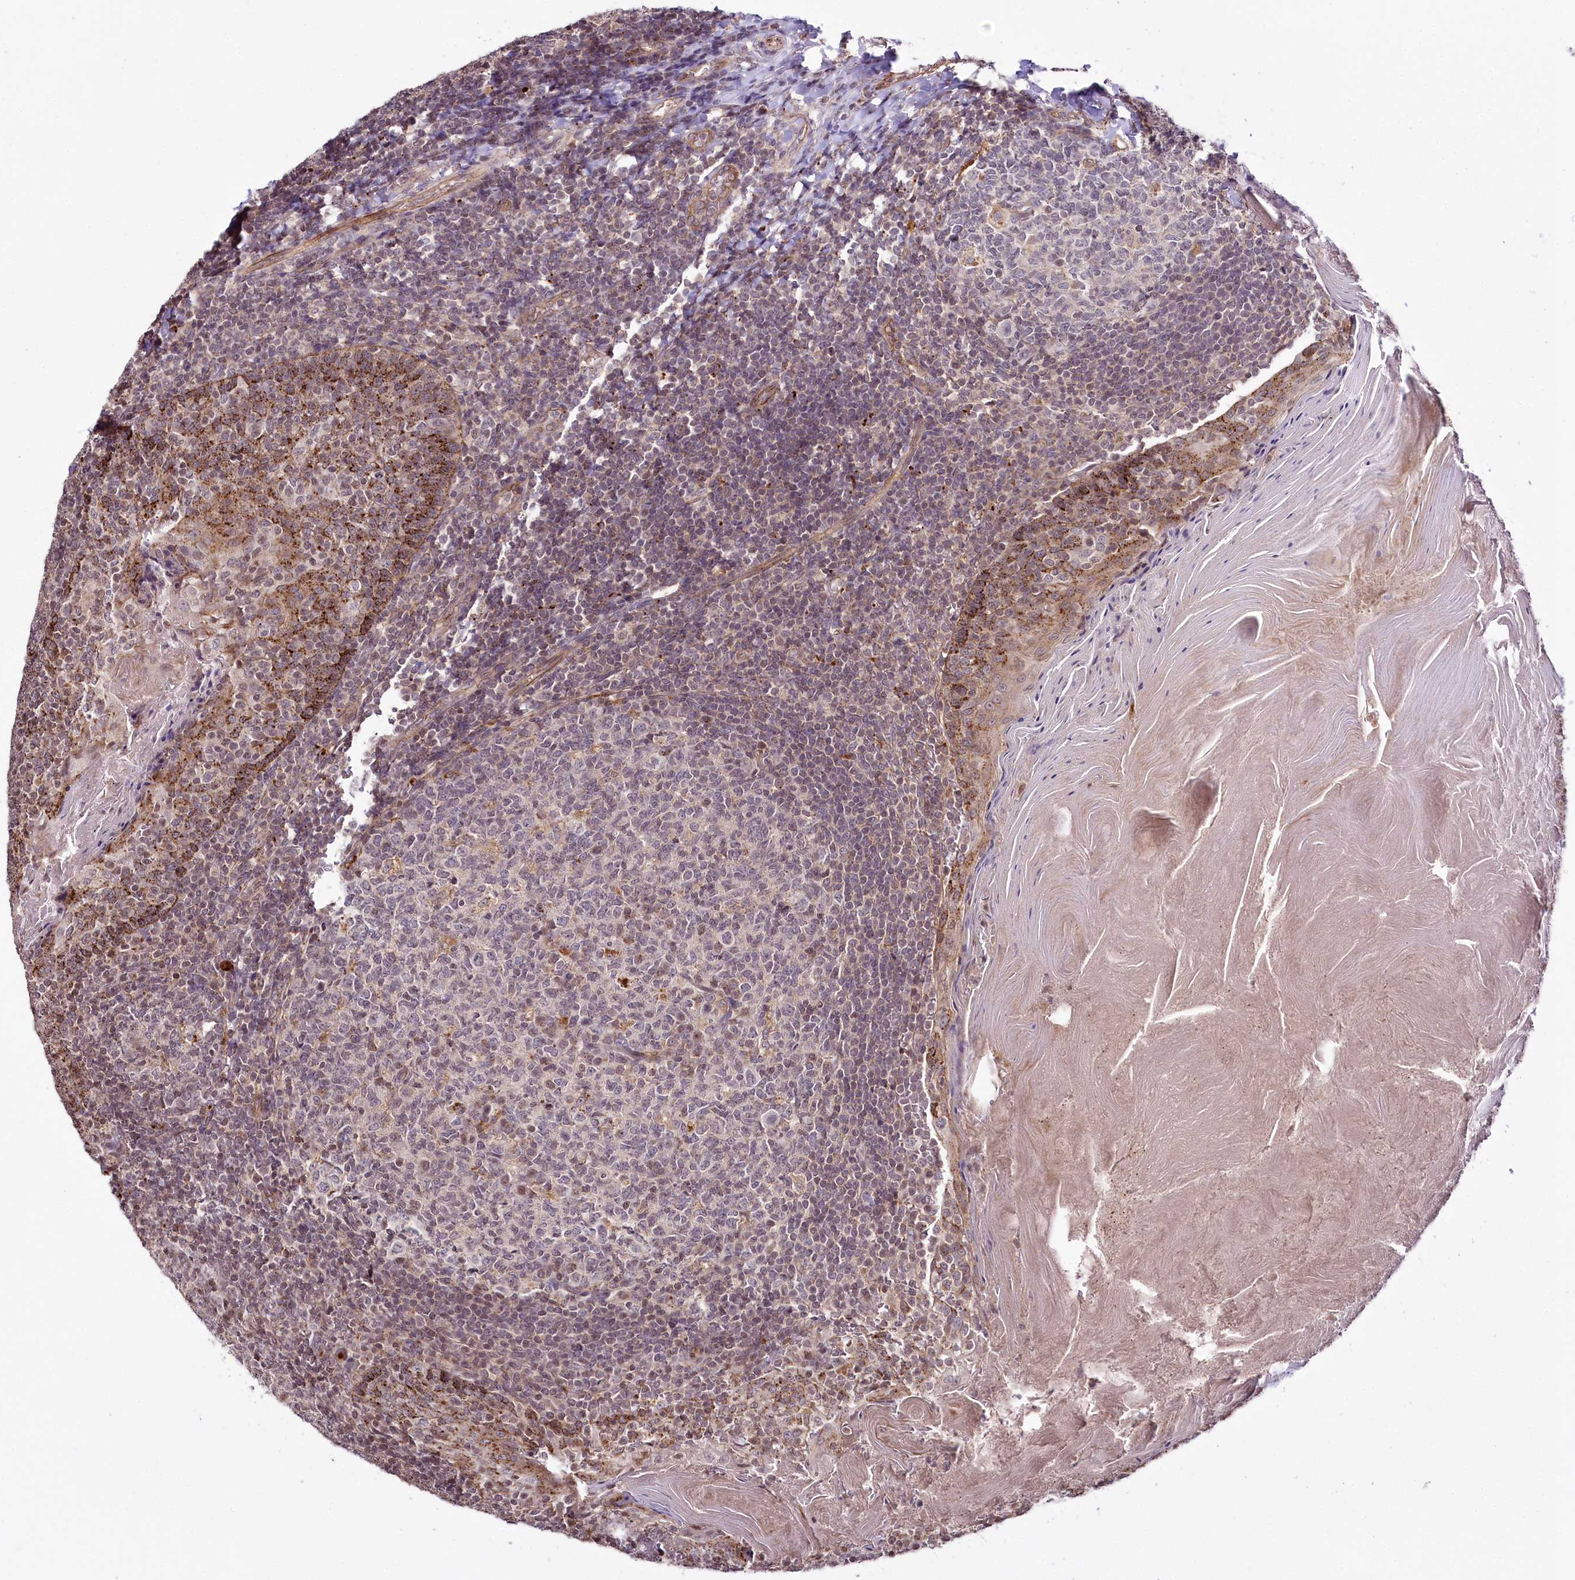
{"staining": {"intensity": "moderate", "quantity": "25%-75%", "location": "nuclear"}, "tissue": "tonsil", "cell_type": "Germinal center cells", "image_type": "normal", "snomed": [{"axis": "morphology", "description": "Normal tissue, NOS"}, {"axis": "topography", "description": "Tonsil"}], "caption": "IHC (DAB) staining of benign human tonsil displays moderate nuclear protein staining in about 25%-75% of germinal center cells. The staining was performed using DAB (3,3'-diaminobenzidine) to visualize the protein expression in brown, while the nuclei were stained in blue with hematoxylin (Magnification: 20x).", "gene": "HOXC8", "patient": {"sex": "female", "age": 19}}